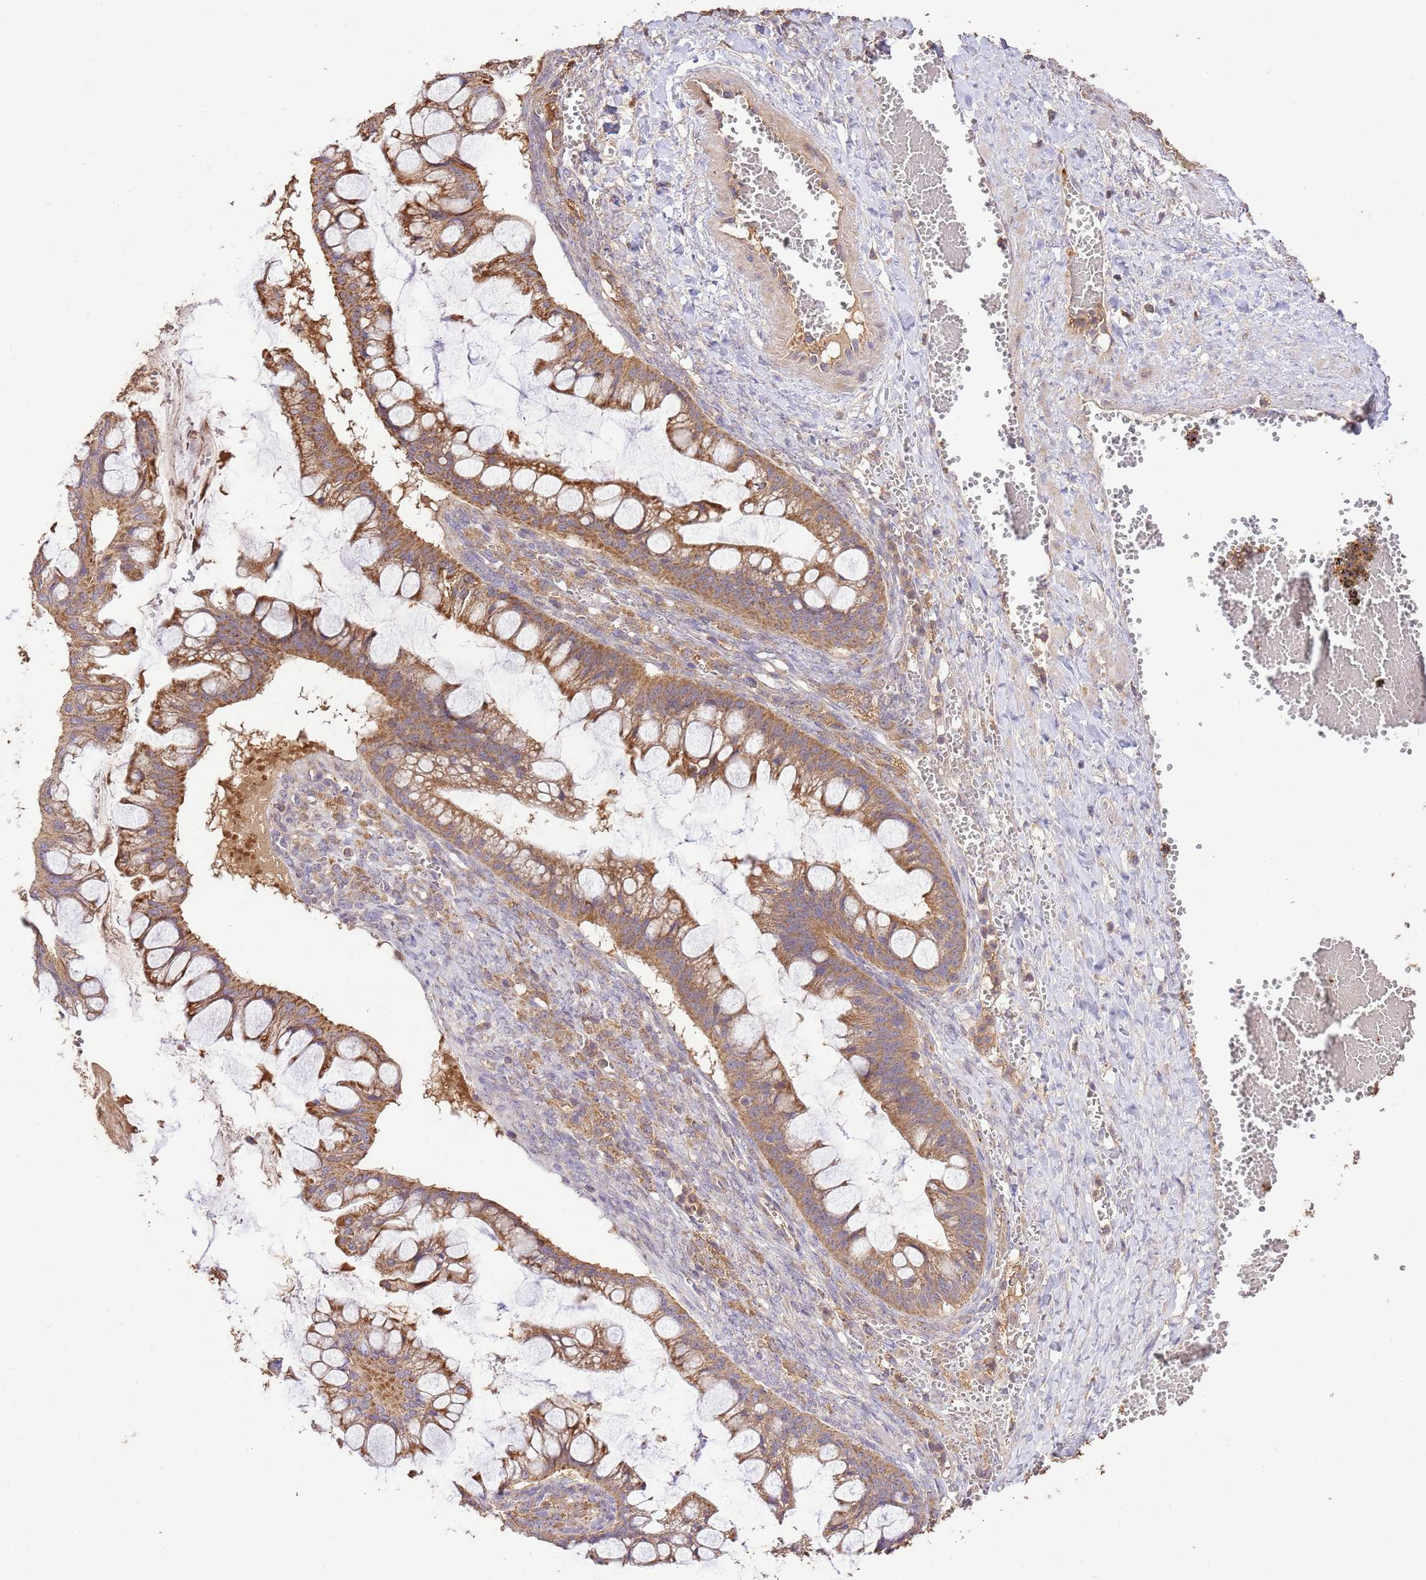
{"staining": {"intensity": "moderate", "quantity": ">75%", "location": "cytoplasmic/membranous"}, "tissue": "ovarian cancer", "cell_type": "Tumor cells", "image_type": "cancer", "snomed": [{"axis": "morphology", "description": "Cystadenocarcinoma, mucinous, NOS"}, {"axis": "topography", "description": "Ovary"}], "caption": "Ovarian cancer stained for a protein exhibits moderate cytoplasmic/membranous positivity in tumor cells. (Stains: DAB (3,3'-diaminobenzidine) in brown, nuclei in blue, Microscopy: brightfield microscopy at high magnification).", "gene": "LRRC28", "patient": {"sex": "female", "age": 73}}